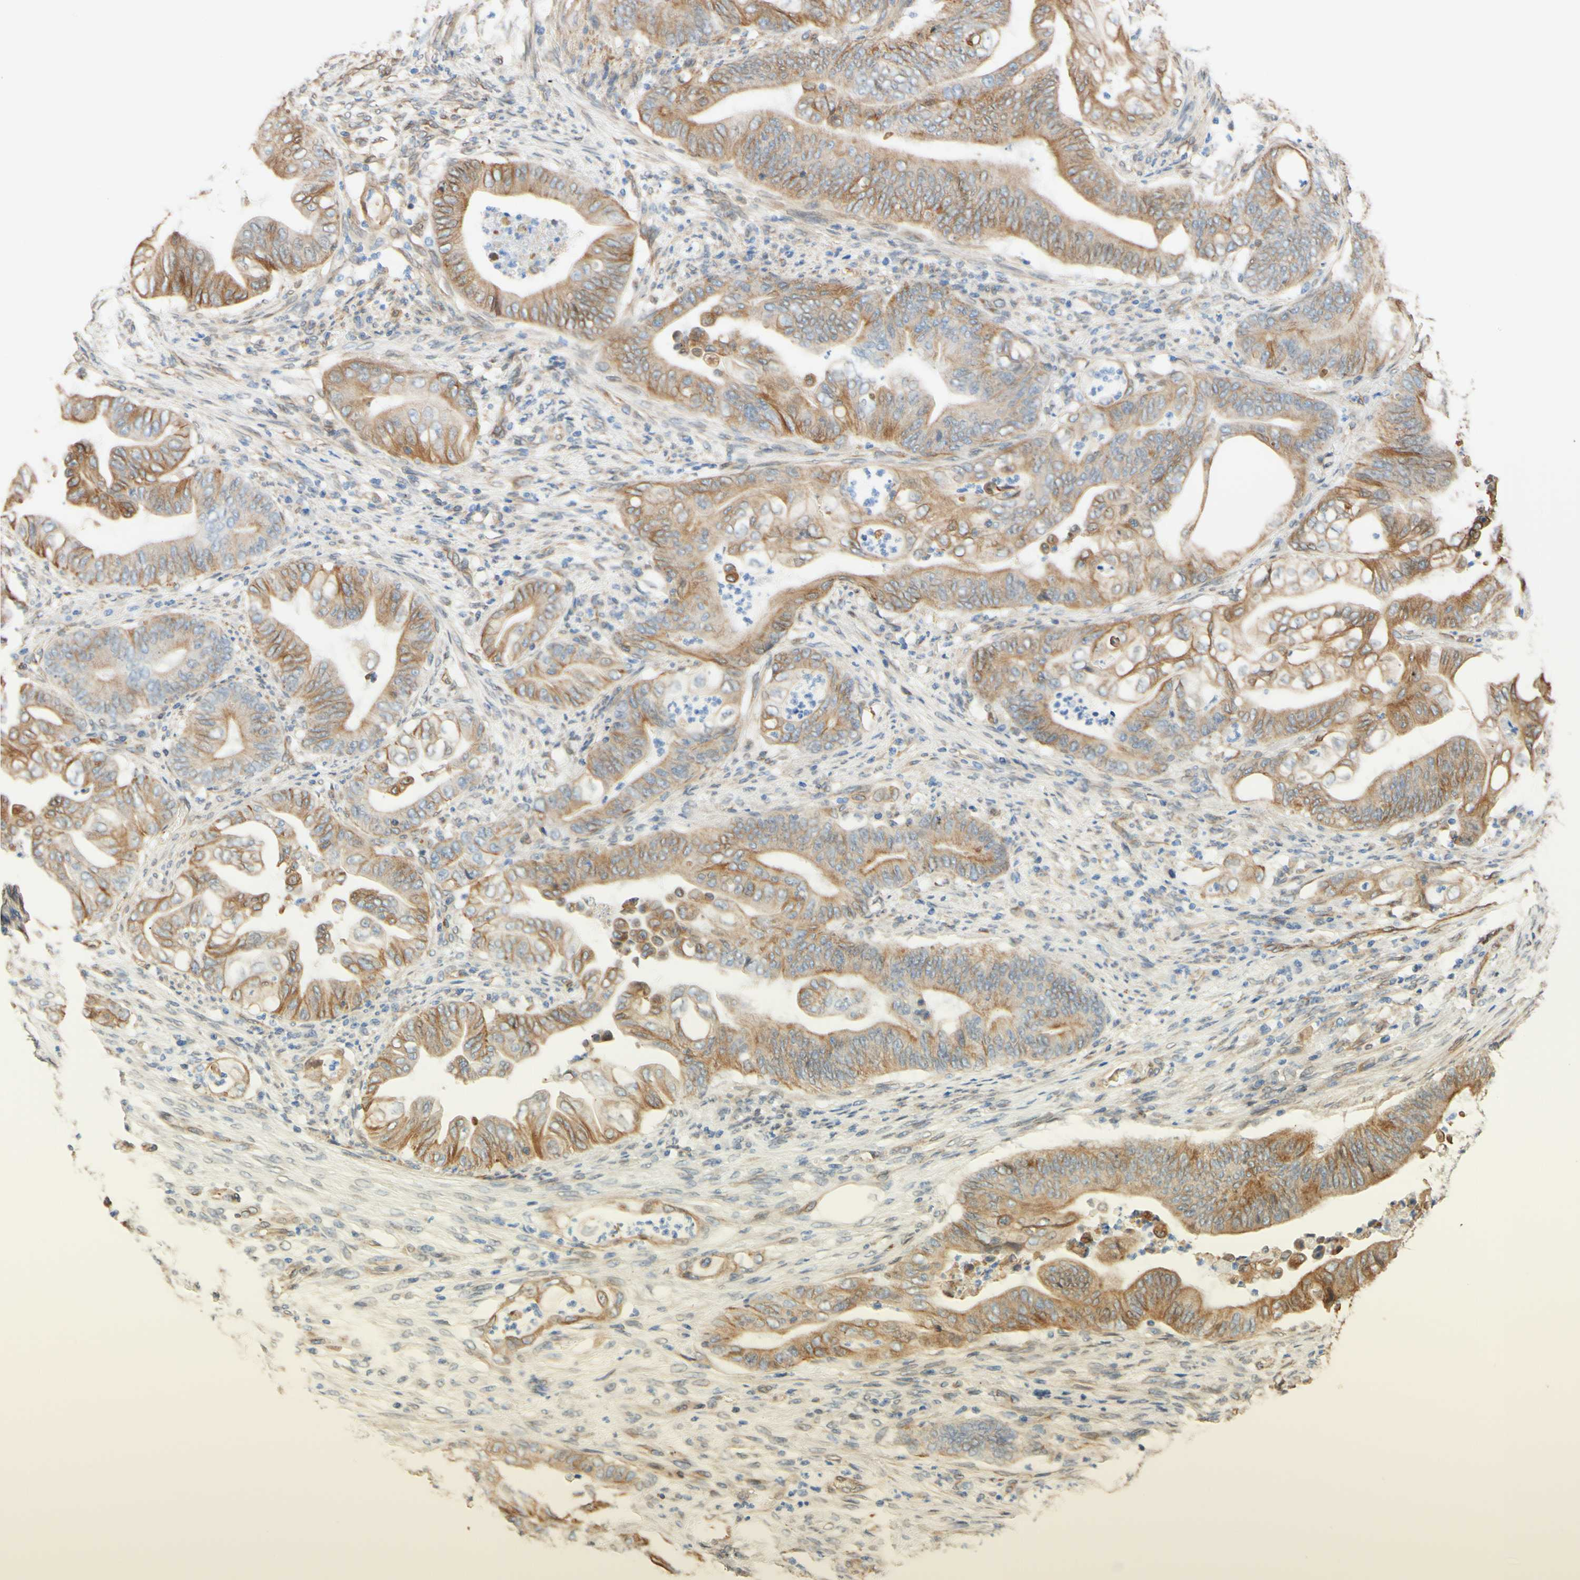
{"staining": {"intensity": "moderate", "quantity": ">75%", "location": "cytoplasmic/membranous"}, "tissue": "stomach cancer", "cell_type": "Tumor cells", "image_type": "cancer", "snomed": [{"axis": "morphology", "description": "Adenocarcinoma, NOS"}, {"axis": "topography", "description": "Stomach"}], "caption": "An image showing moderate cytoplasmic/membranous positivity in approximately >75% of tumor cells in stomach adenocarcinoma, as visualized by brown immunohistochemical staining.", "gene": "ENDOD1", "patient": {"sex": "female", "age": 73}}